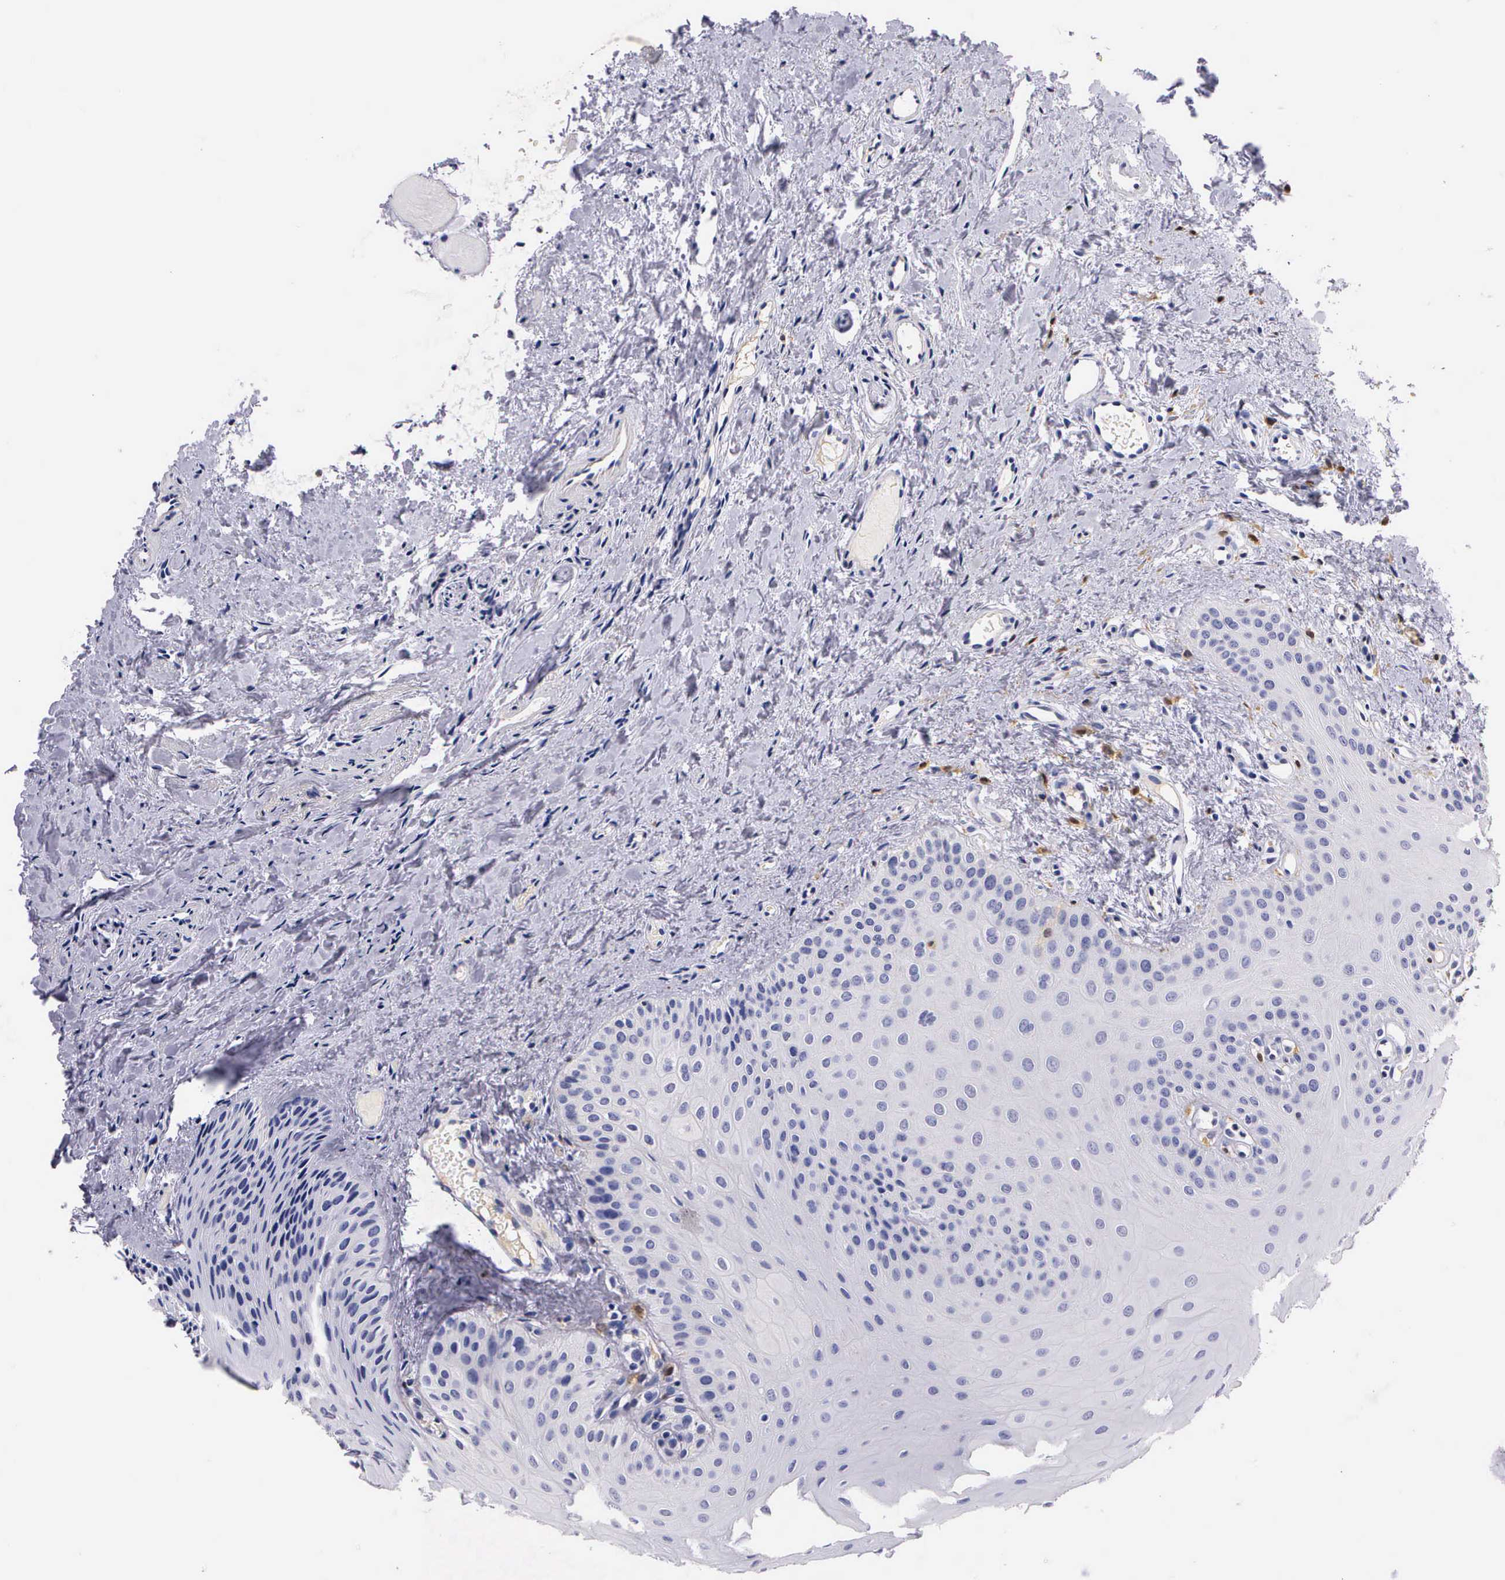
{"staining": {"intensity": "negative", "quantity": "none", "location": "none"}, "tissue": "oral mucosa", "cell_type": "Squamous epithelial cells", "image_type": "normal", "snomed": [{"axis": "morphology", "description": "Normal tissue, NOS"}, {"axis": "topography", "description": "Oral tissue"}], "caption": "Immunohistochemistry photomicrograph of benign human oral mucosa stained for a protein (brown), which reveals no staining in squamous epithelial cells.", "gene": "RENBP", "patient": {"sex": "female", "age": 23}}